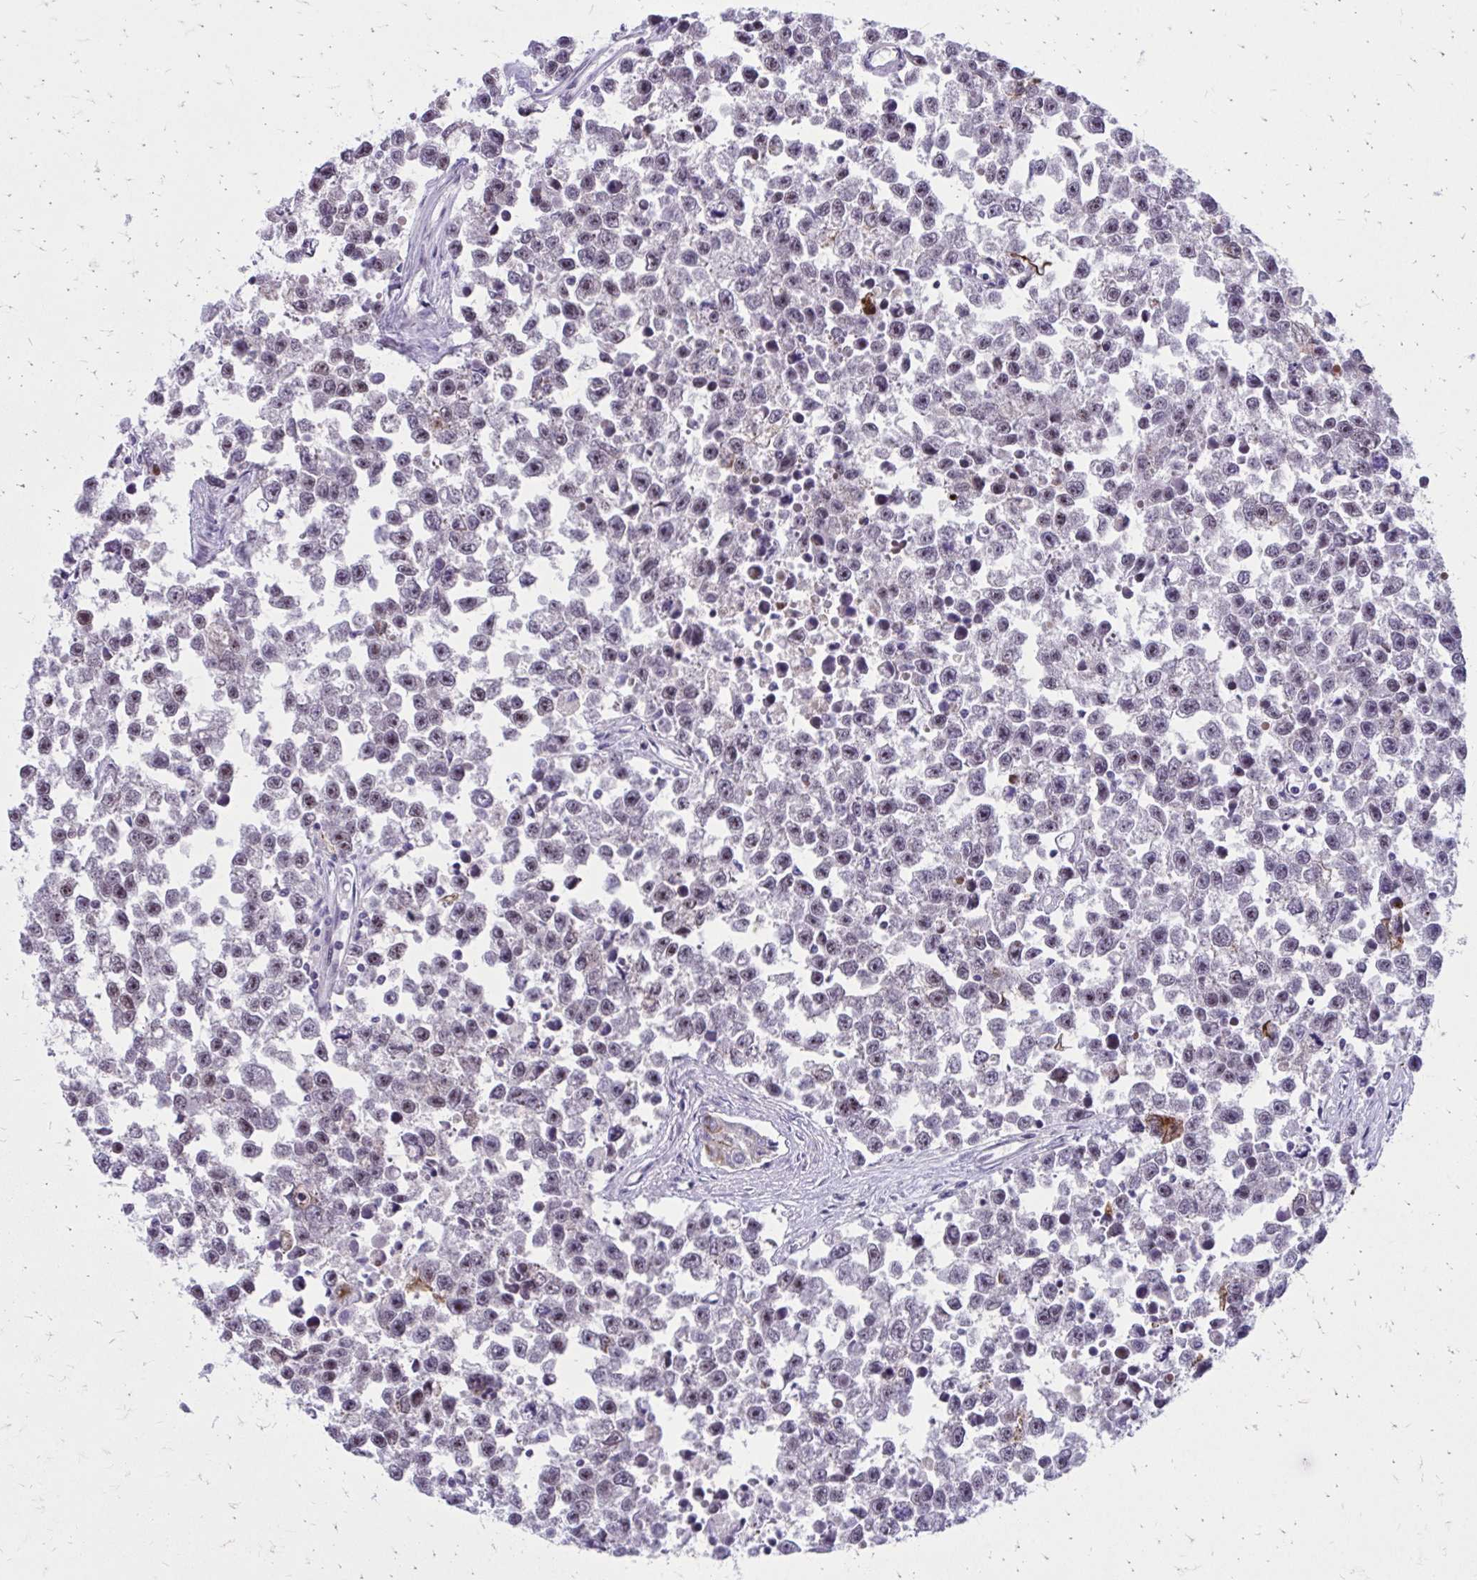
{"staining": {"intensity": "weak", "quantity": "25%-75%", "location": "nuclear"}, "tissue": "testis cancer", "cell_type": "Tumor cells", "image_type": "cancer", "snomed": [{"axis": "morphology", "description": "Seminoma, NOS"}, {"axis": "topography", "description": "Testis"}], "caption": "DAB immunohistochemical staining of human seminoma (testis) exhibits weak nuclear protein staining in approximately 25%-75% of tumor cells.", "gene": "ANKRD30B", "patient": {"sex": "male", "age": 26}}